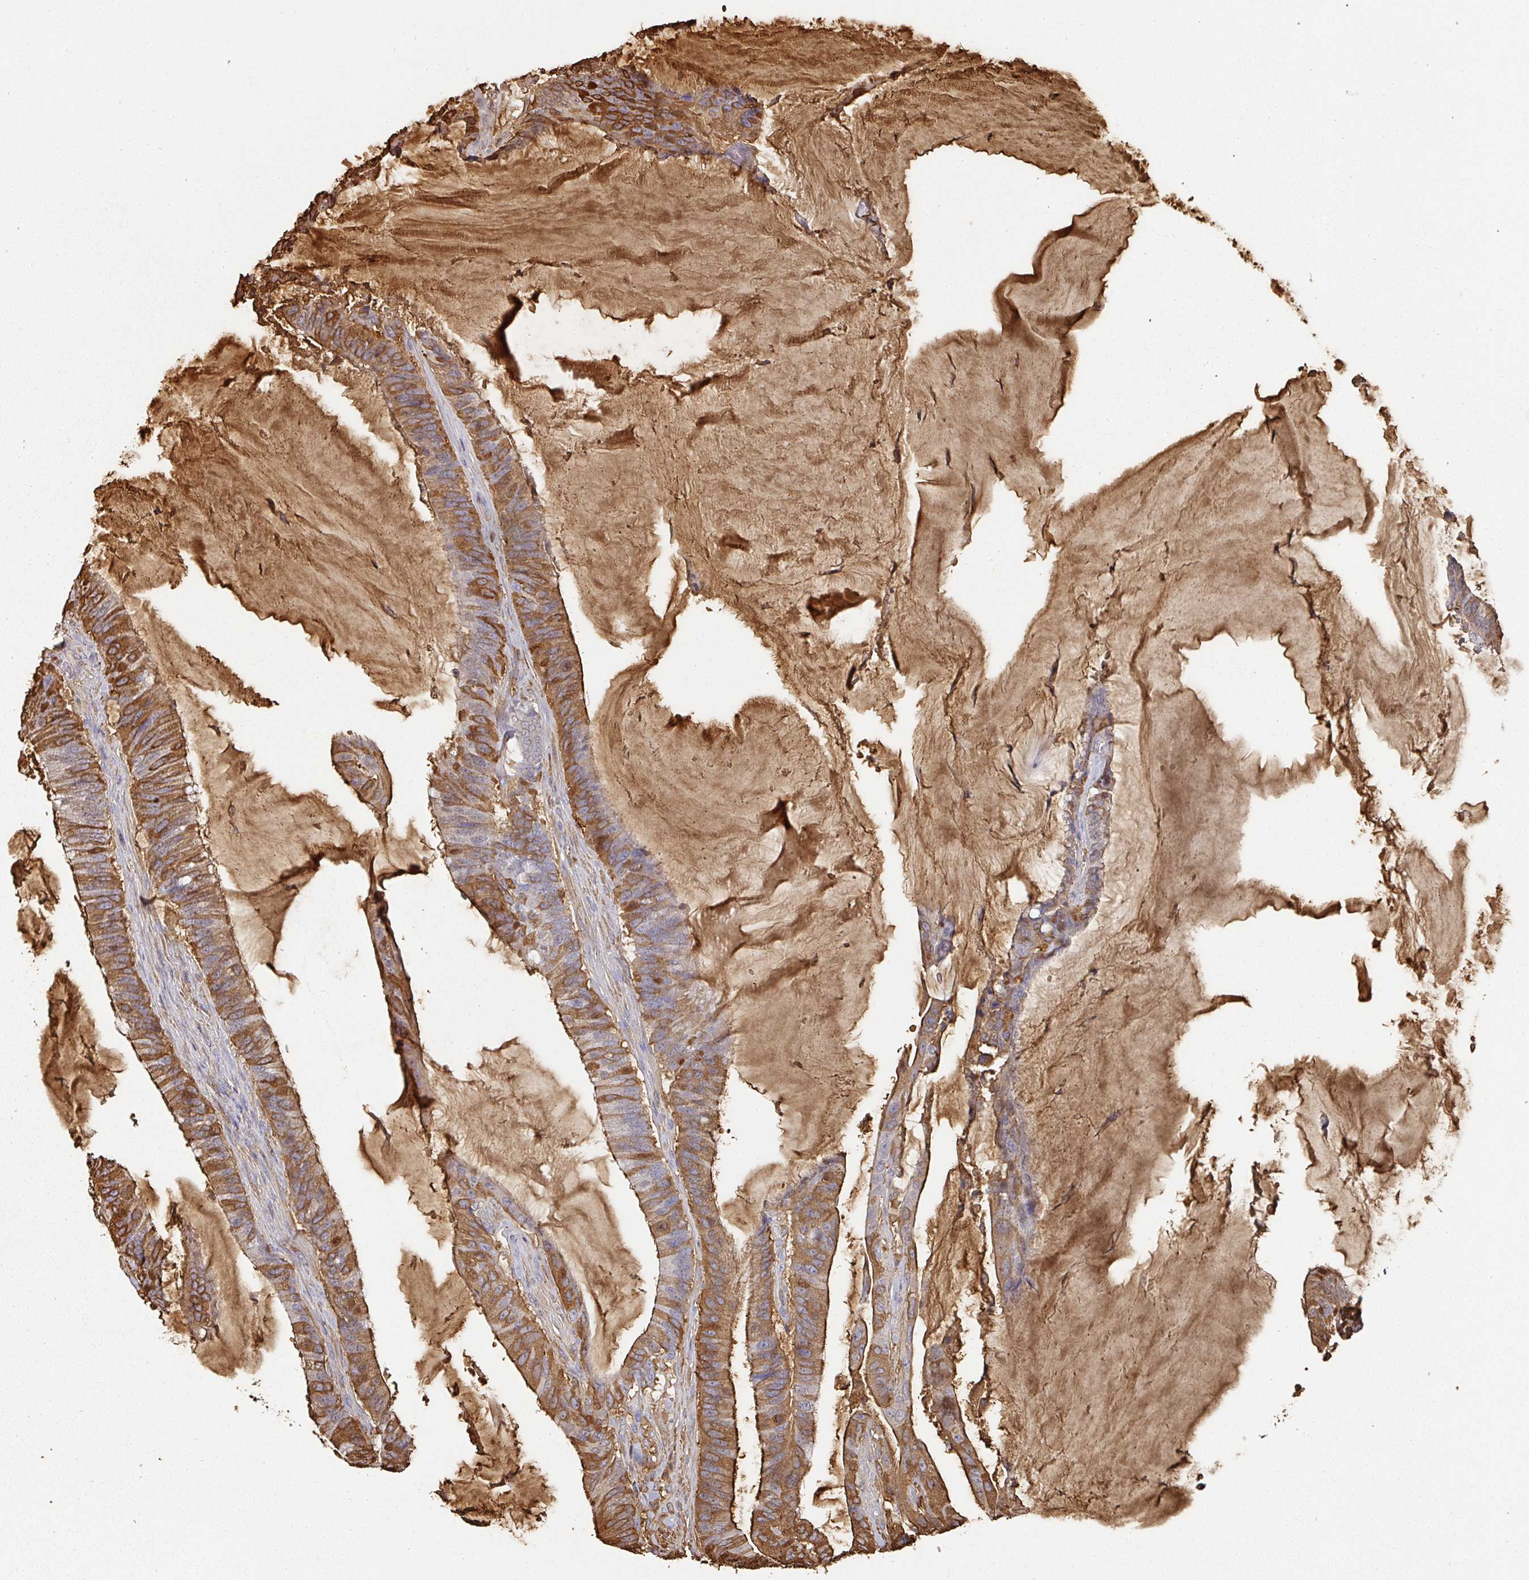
{"staining": {"intensity": "moderate", "quantity": "25%-75%", "location": "cytoplasmic/membranous"}, "tissue": "colorectal cancer", "cell_type": "Tumor cells", "image_type": "cancer", "snomed": [{"axis": "morphology", "description": "Adenocarcinoma, NOS"}, {"axis": "topography", "description": "Colon"}], "caption": "Immunohistochemistry (IHC) (DAB) staining of adenocarcinoma (colorectal) exhibits moderate cytoplasmic/membranous protein expression in about 25%-75% of tumor cells. Immunohistochemistry stains the protein of interest in brown and the nuclei are stained blue.", "gene": "ALB", "patient": {"sex": "female", "age": 43}}